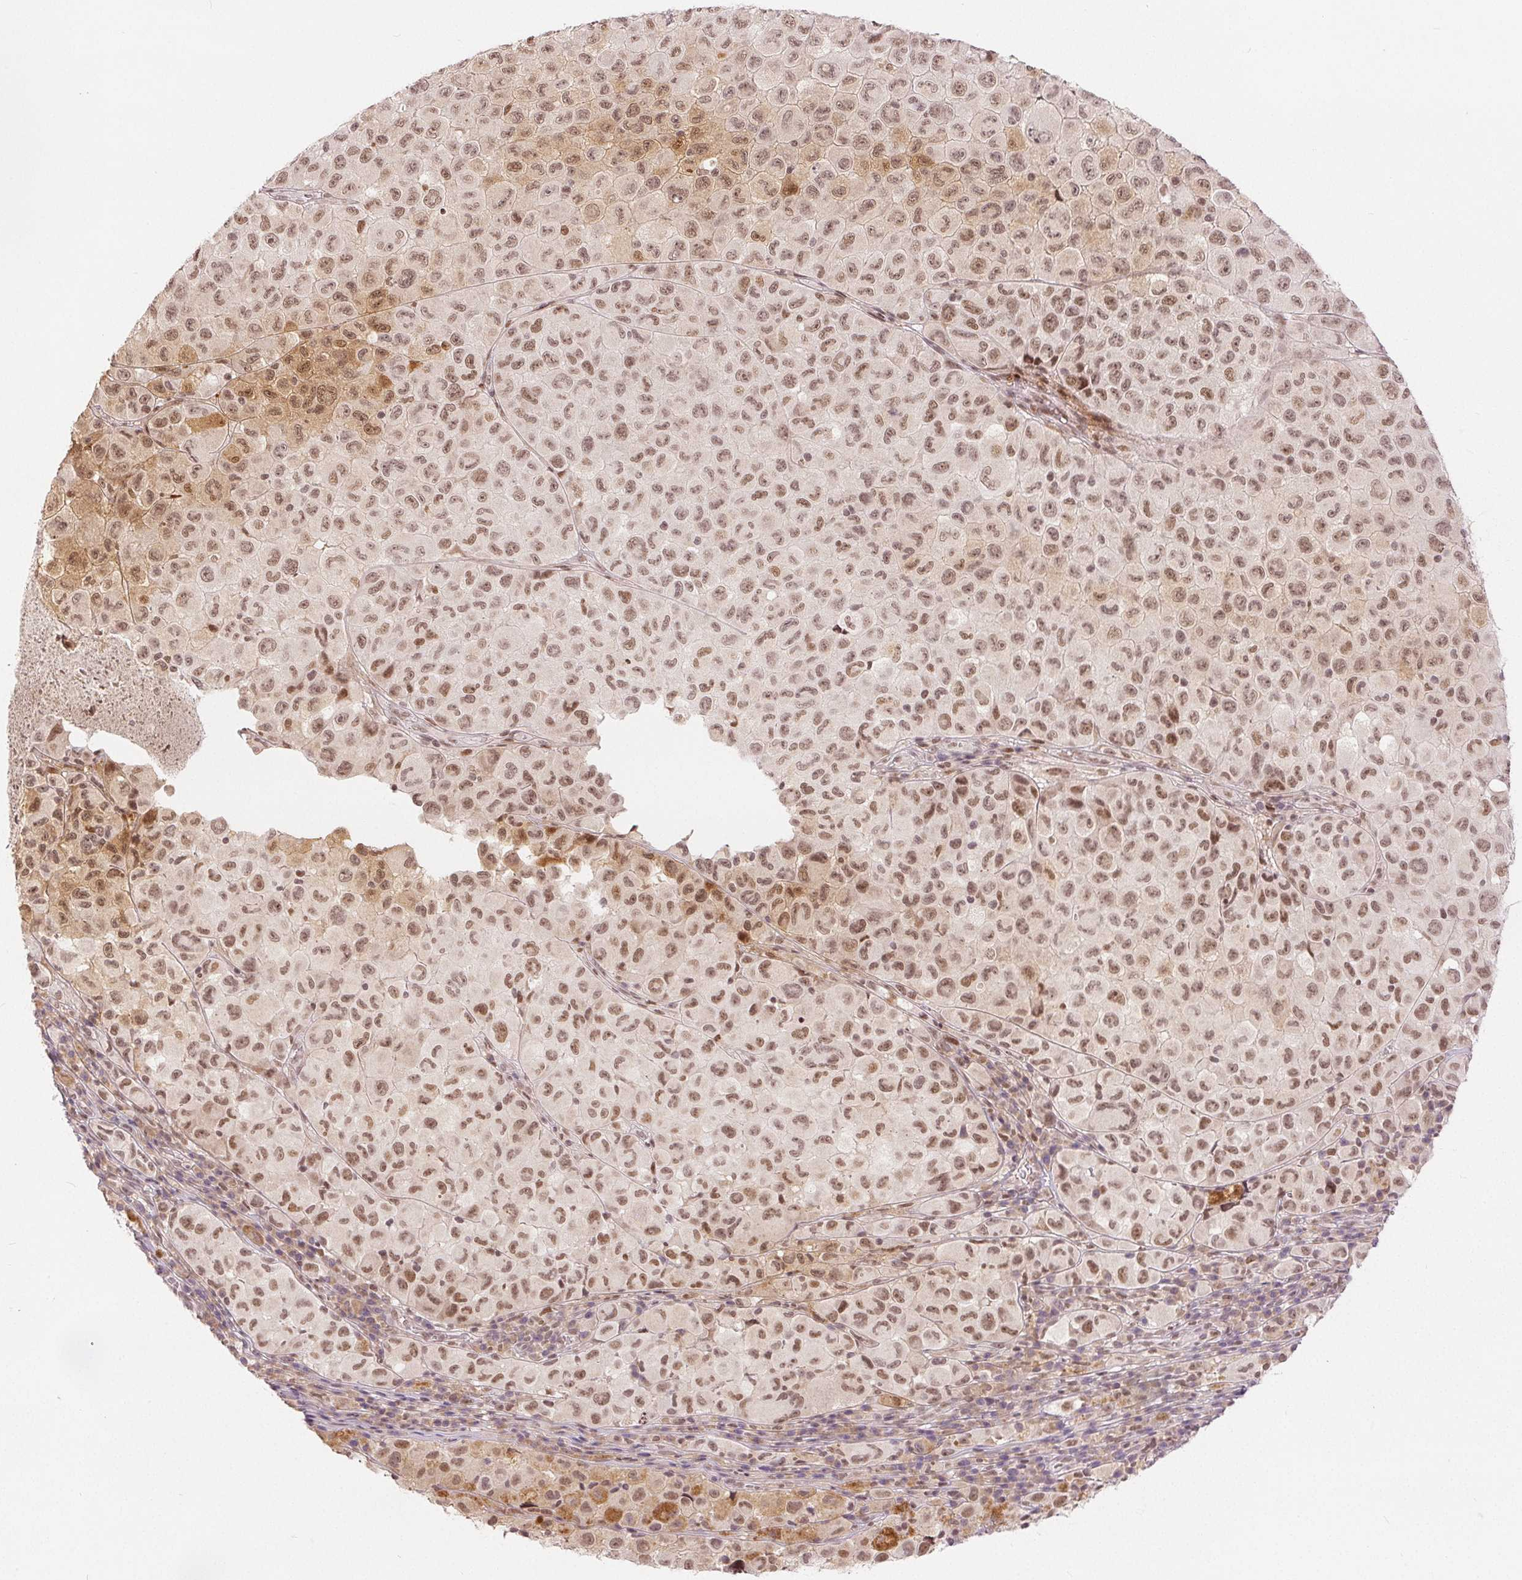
{"staining": {"intensity": "moderate", "quantity": ">75%", "location": "nuclear"}, "tissue": "melanoma", "cell_type": "Tumor cells", "image_type": "cancer", "snomed": [{"axis": "morphology", "description": "Malignant melanoma, NOS"}, {"axis": "topography", "description": "Skin"}], "caption": "DAB immunohistochemical staining of human malignant melanoma reveals moderate nuclear protein positivity in approximately >75% of tumor cells.", "gene": "DEK", "patient": {"sex": "male", "age": 93}}